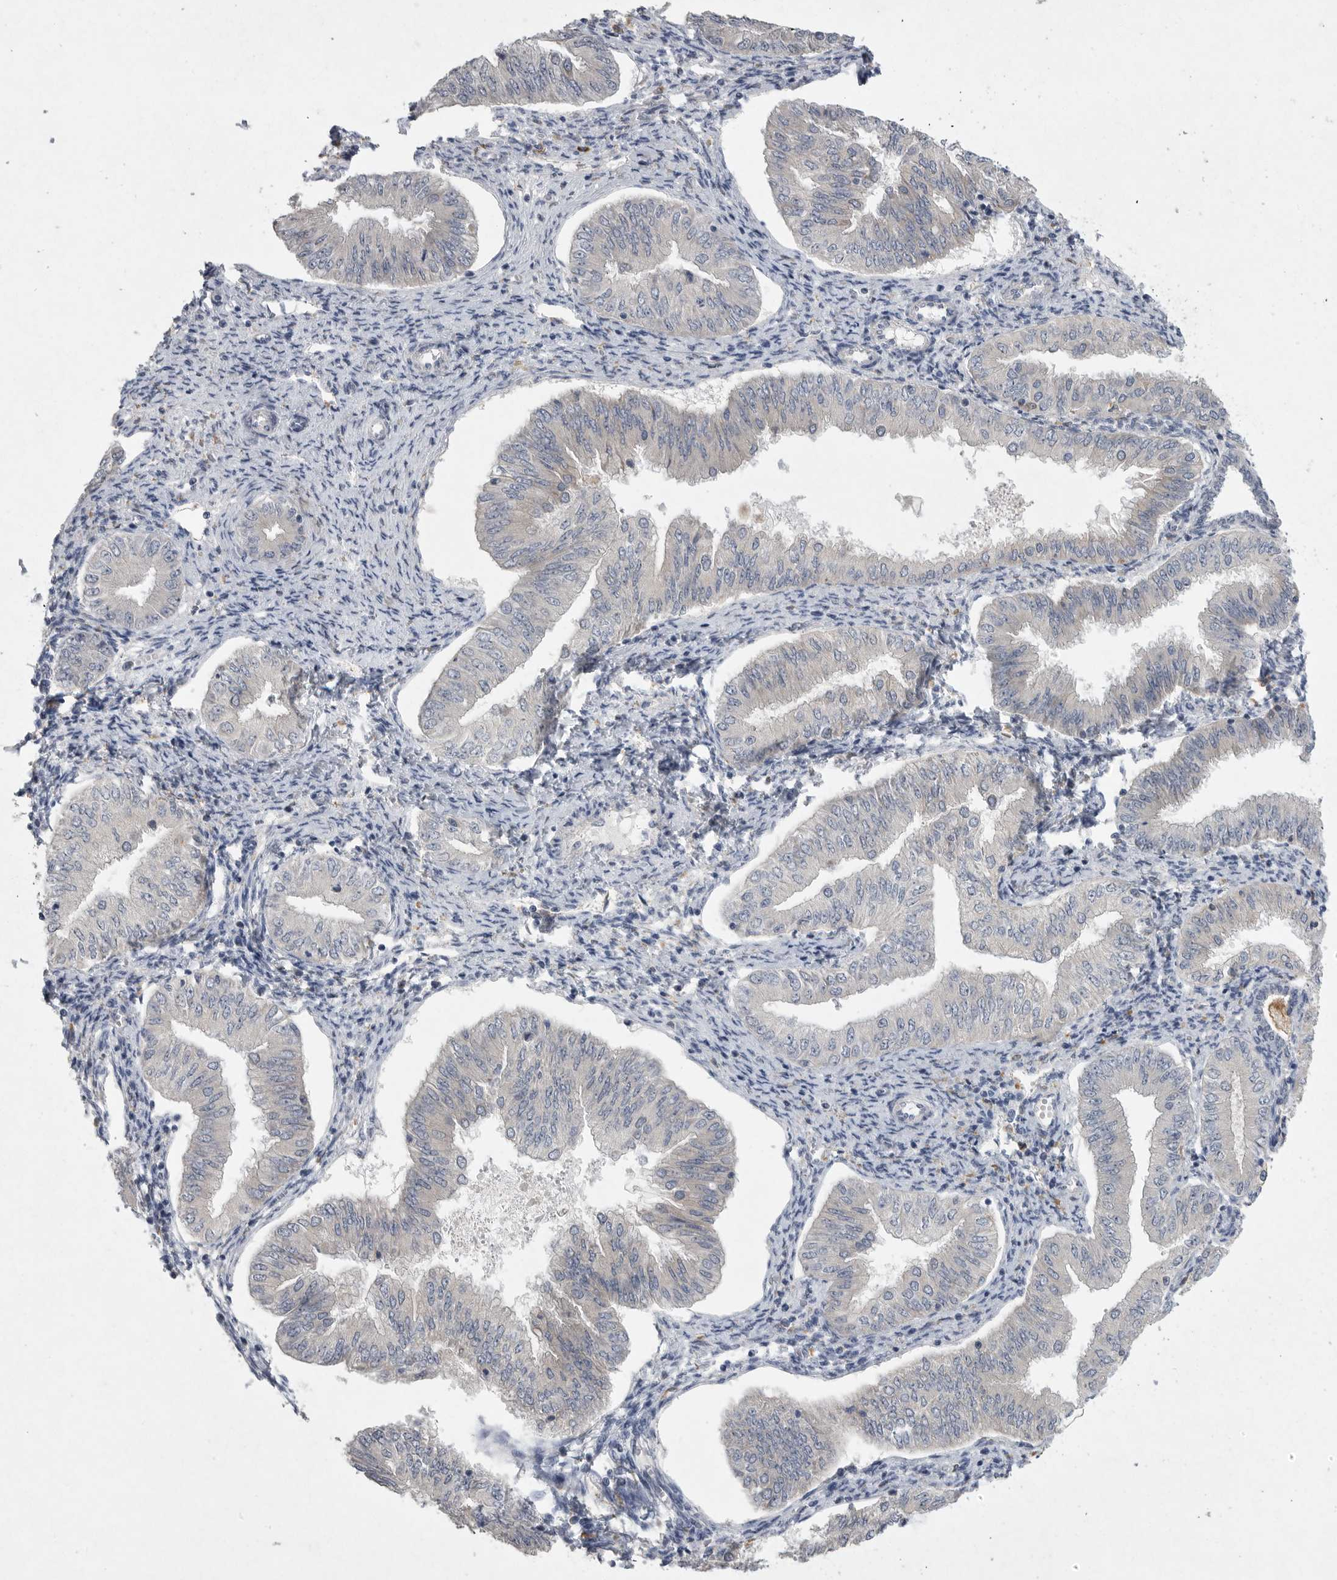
{"staining": {"intensity": "negative", "quantity": "none", "location": "none"}, "tissue": "endometrial cancer", "cell_type": "Tumor cells", "image_type": "cancer", "snomed": [{"axis": "morphology", "description": "Normal tissue, NOS"}, {"axis": "morphology", "description": "Adenocarcinoma, NOS"}, {"axis": "topography", "description": "Endometrium"}], "caption": "DAB immunohistochemical staining of adenocarcinoma (endometrial) reveals no significant staining in tumor cells. The staining is performed using DAB (3,3'-diaminobenzidine) brown chromogen with nuclei counter-stained in using hematoxylin.", "gene": "EDEM3", "patient": {"sex": "female", "age": 53}}